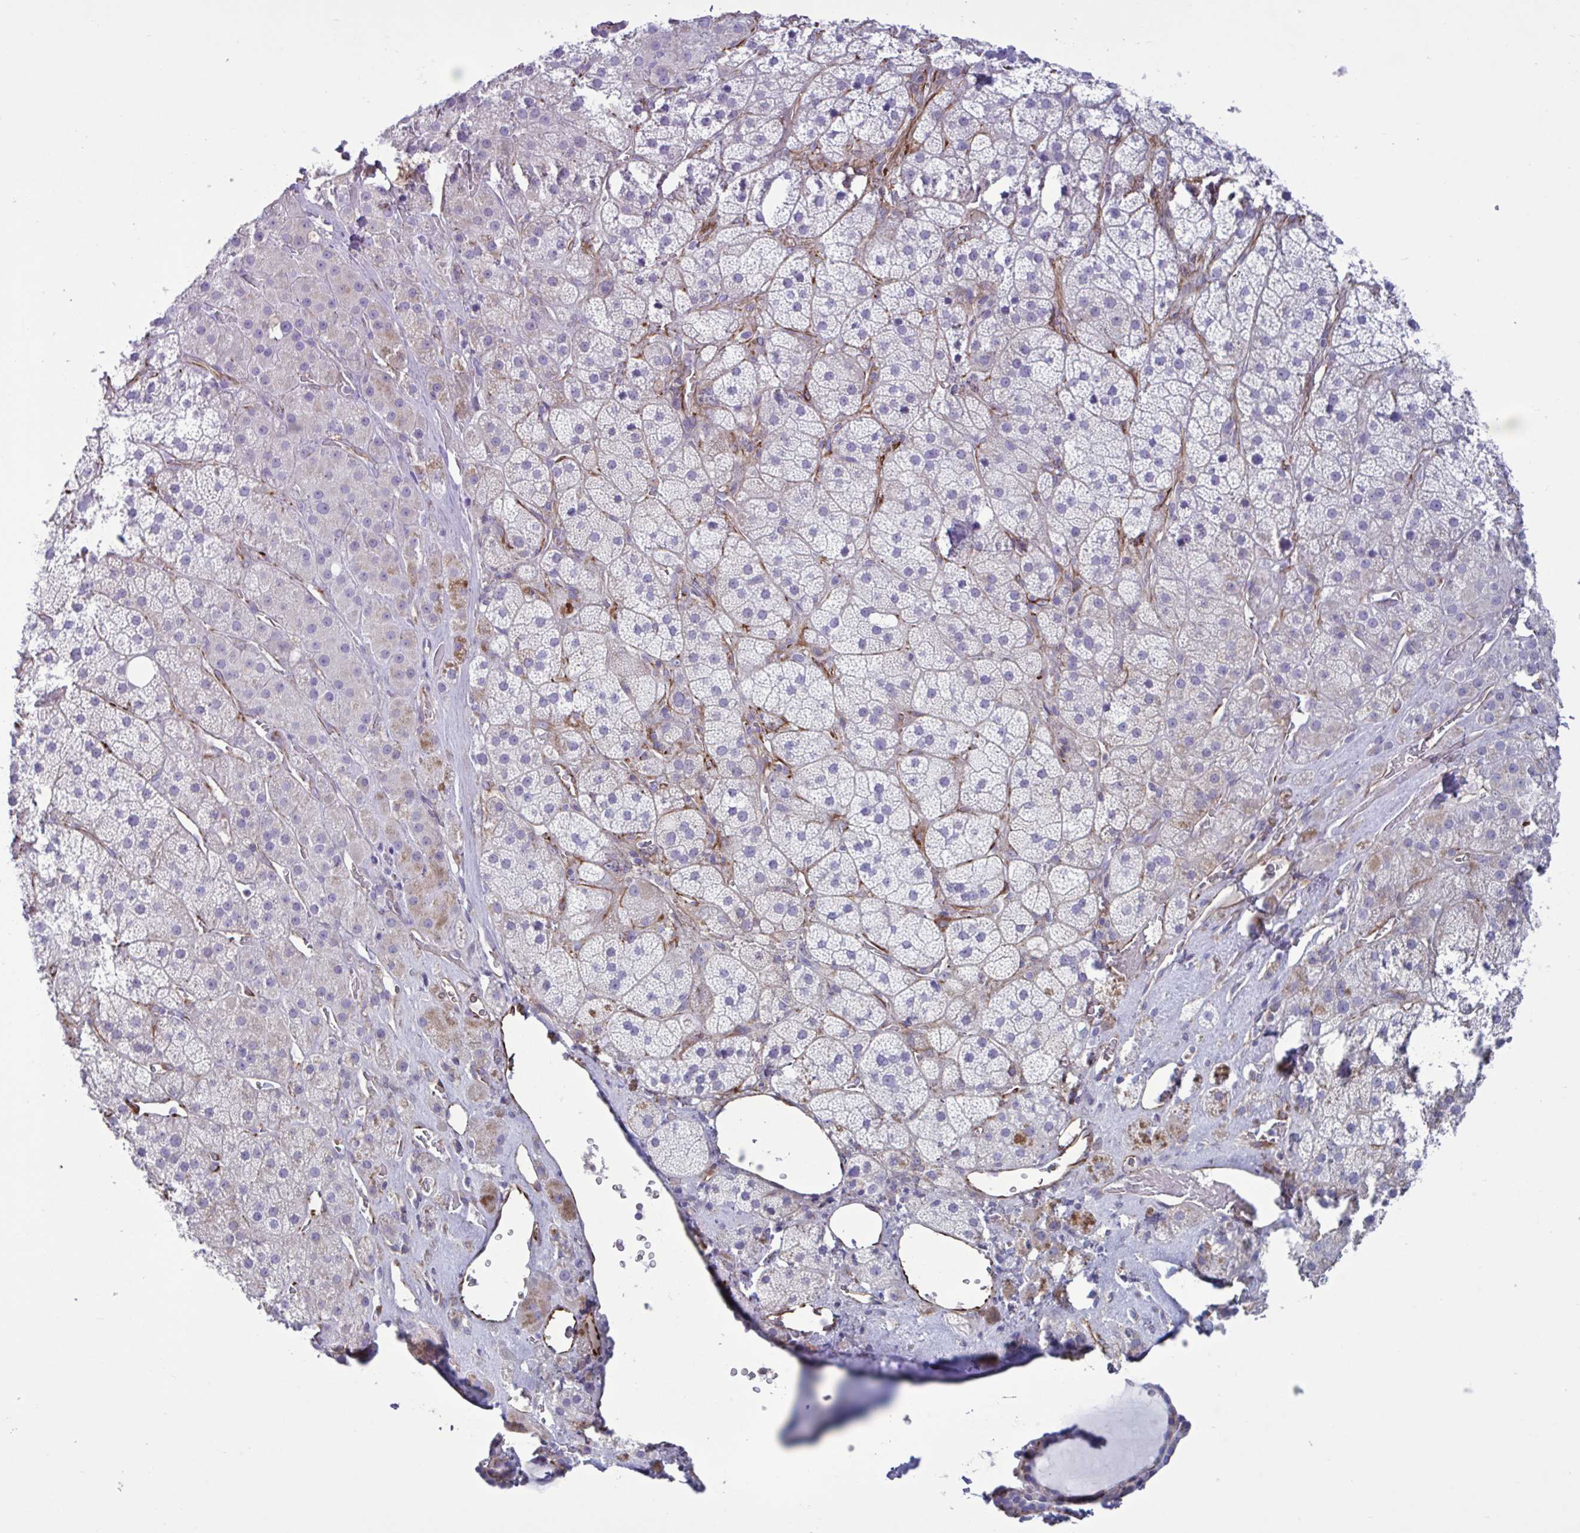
{"staining": {"intensity": "moderate", "quantity": "<25%", "location": "cytoplasmic/membranous"}, "tissue": "adrenal gland", "cell_type": "Glandular cells", "image_type": "normal", "snomed": [{"axis": "morphology", "description": "Normal tissue, NOS"}, {"axis": "topography", "description": "Adrenal gland"}], "caption": "Adrenal gland stained for a protein (brown) exhibits moderate cytoplasmic/membranous positive expression in about <25% of glandular cells.", "gene": "TMEM86B", "patient": {"sex": "male", "age": 57}}